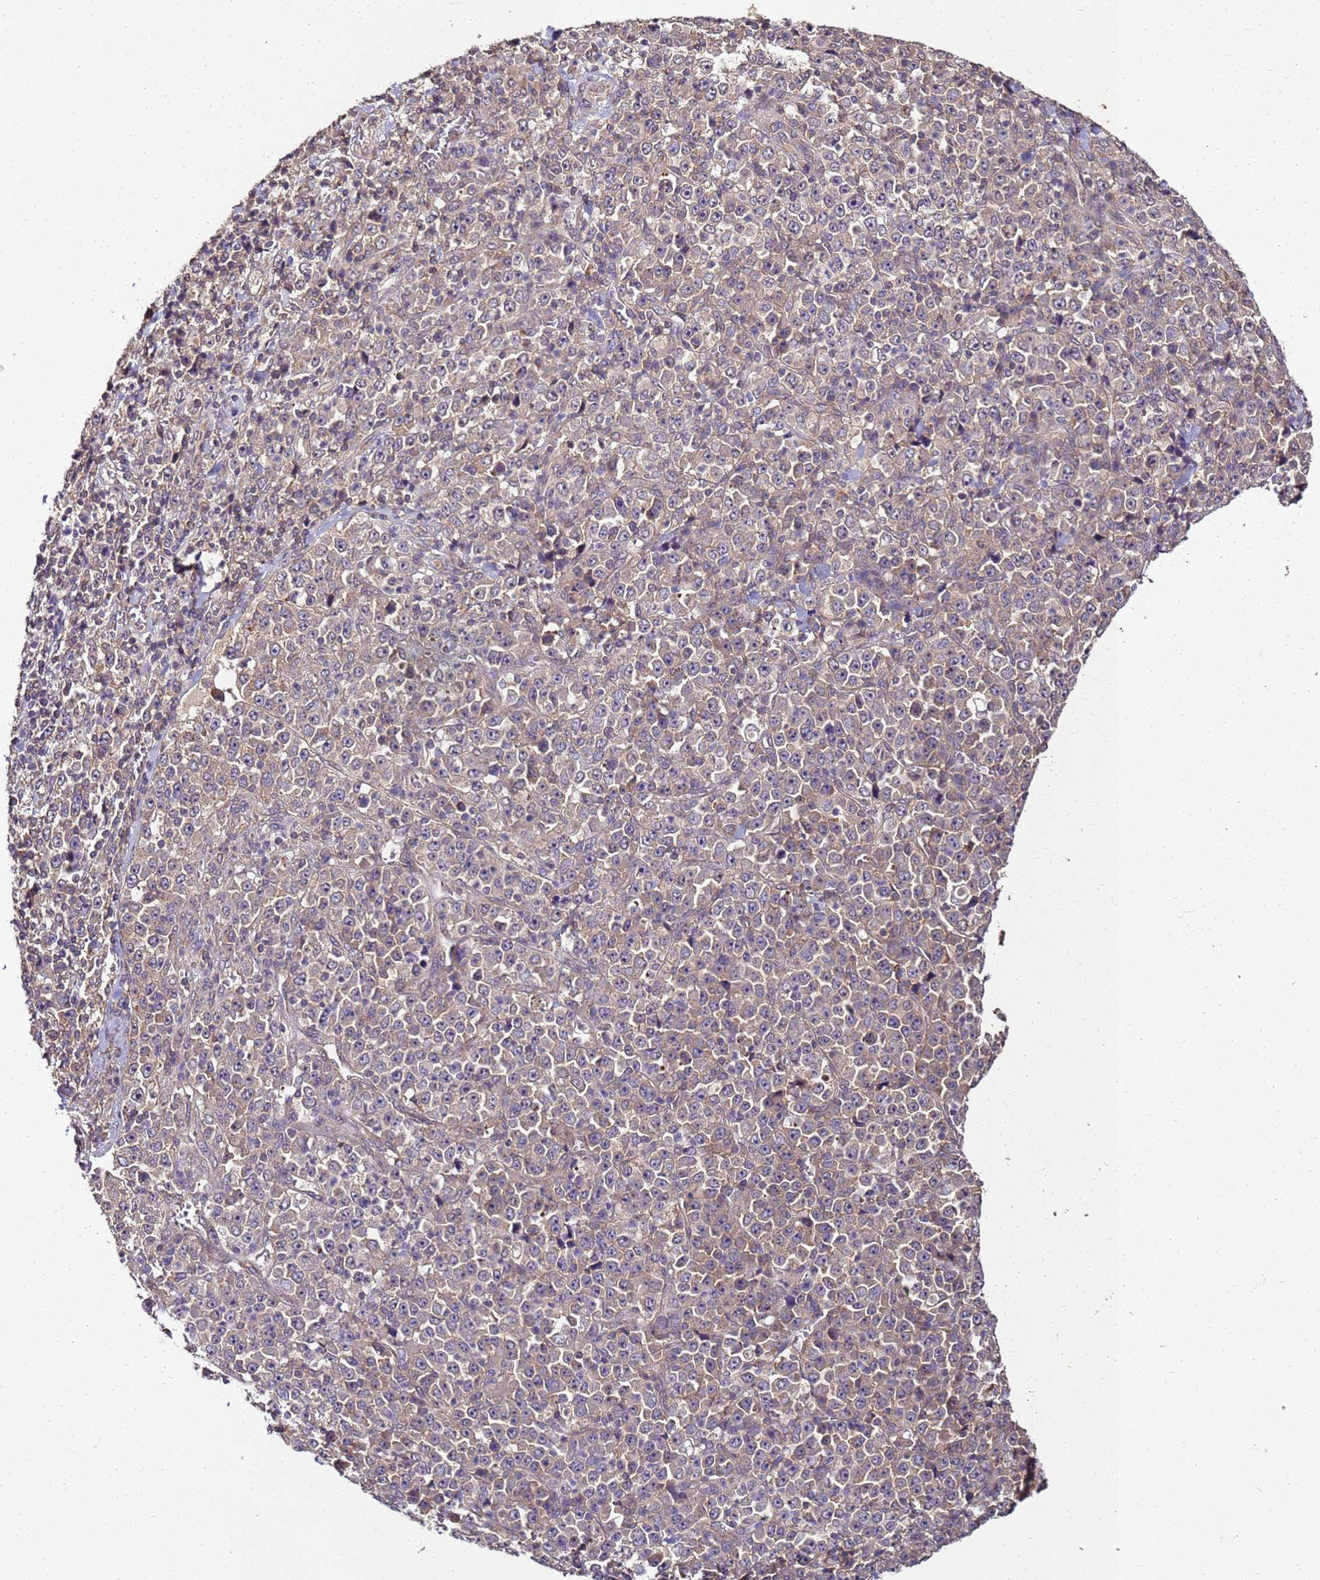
{"staining": {"intensity": "weak", "quantity": "25%-75%", "location": "cytoplasmic/membranous"}, "tissue": "stomach cancer", "cell_type": "Tumor cells", "image_type": "cancer", "snomed": [{"axis": "morphology", "description": "Normal tissue, NOS"}, {"axis": "morphology", "description": "Adenocarcinoma, NOS"}, {"axis": "topography", "description": "Stomach, upper"}, {"axis": "topography", "description": "Stomach"}], "caption": "Immunohistochemistry staining of stomach cancer (adenocarcinoma), which shows low levels of weak cytoplasmic/membranous staining in approximately 25%-75% of tumor cells indicating weak cytoplasmic/membranous protein positivity. The staining was performed using DAB (3,3'-diaminobenzidine) (brown) for protein detection and nuclei were counterstained in hematoxylin (blue).", "gene": "ANKRD17", "patient": {"sex": "male", "age": 59}}